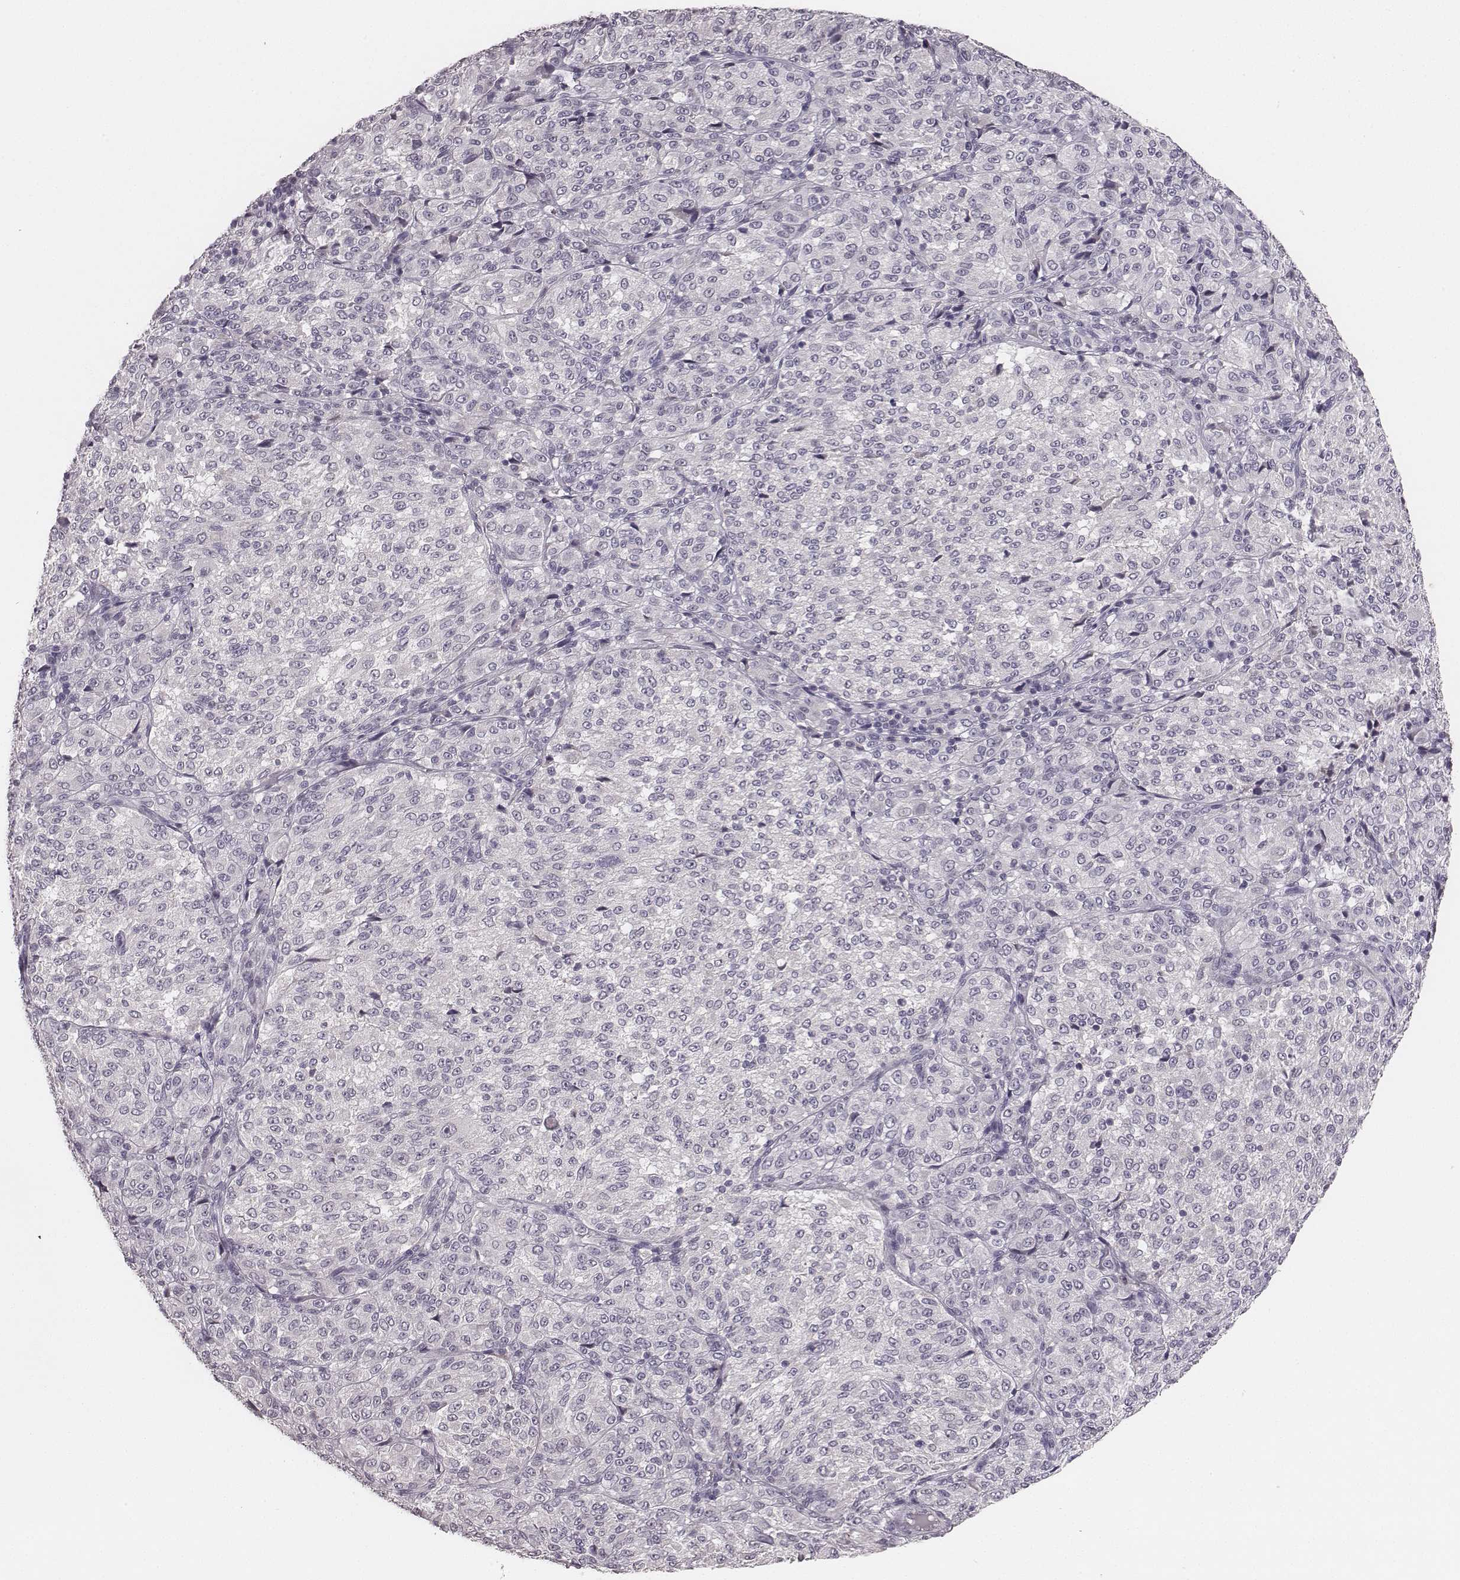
{"staining": {"intensity": "negative", "quantity": "none", "location": "none"}, "tissue": "melanoma", "cell_type": "Tumor cells", "image_type": "cancer", "snomed": [{"axis": "morphology", "description": "Malignant melanoma, Metastatic site"}, {"axis": "topography", "description": "Brain"}], "caption": "Immunohistochemistry (IHC) of human malignant melanoma (metastatic site) demonstrates no expression in tumor cells.", "gene": "LY6K", "patient": {"sex": "female", "age": 56}}